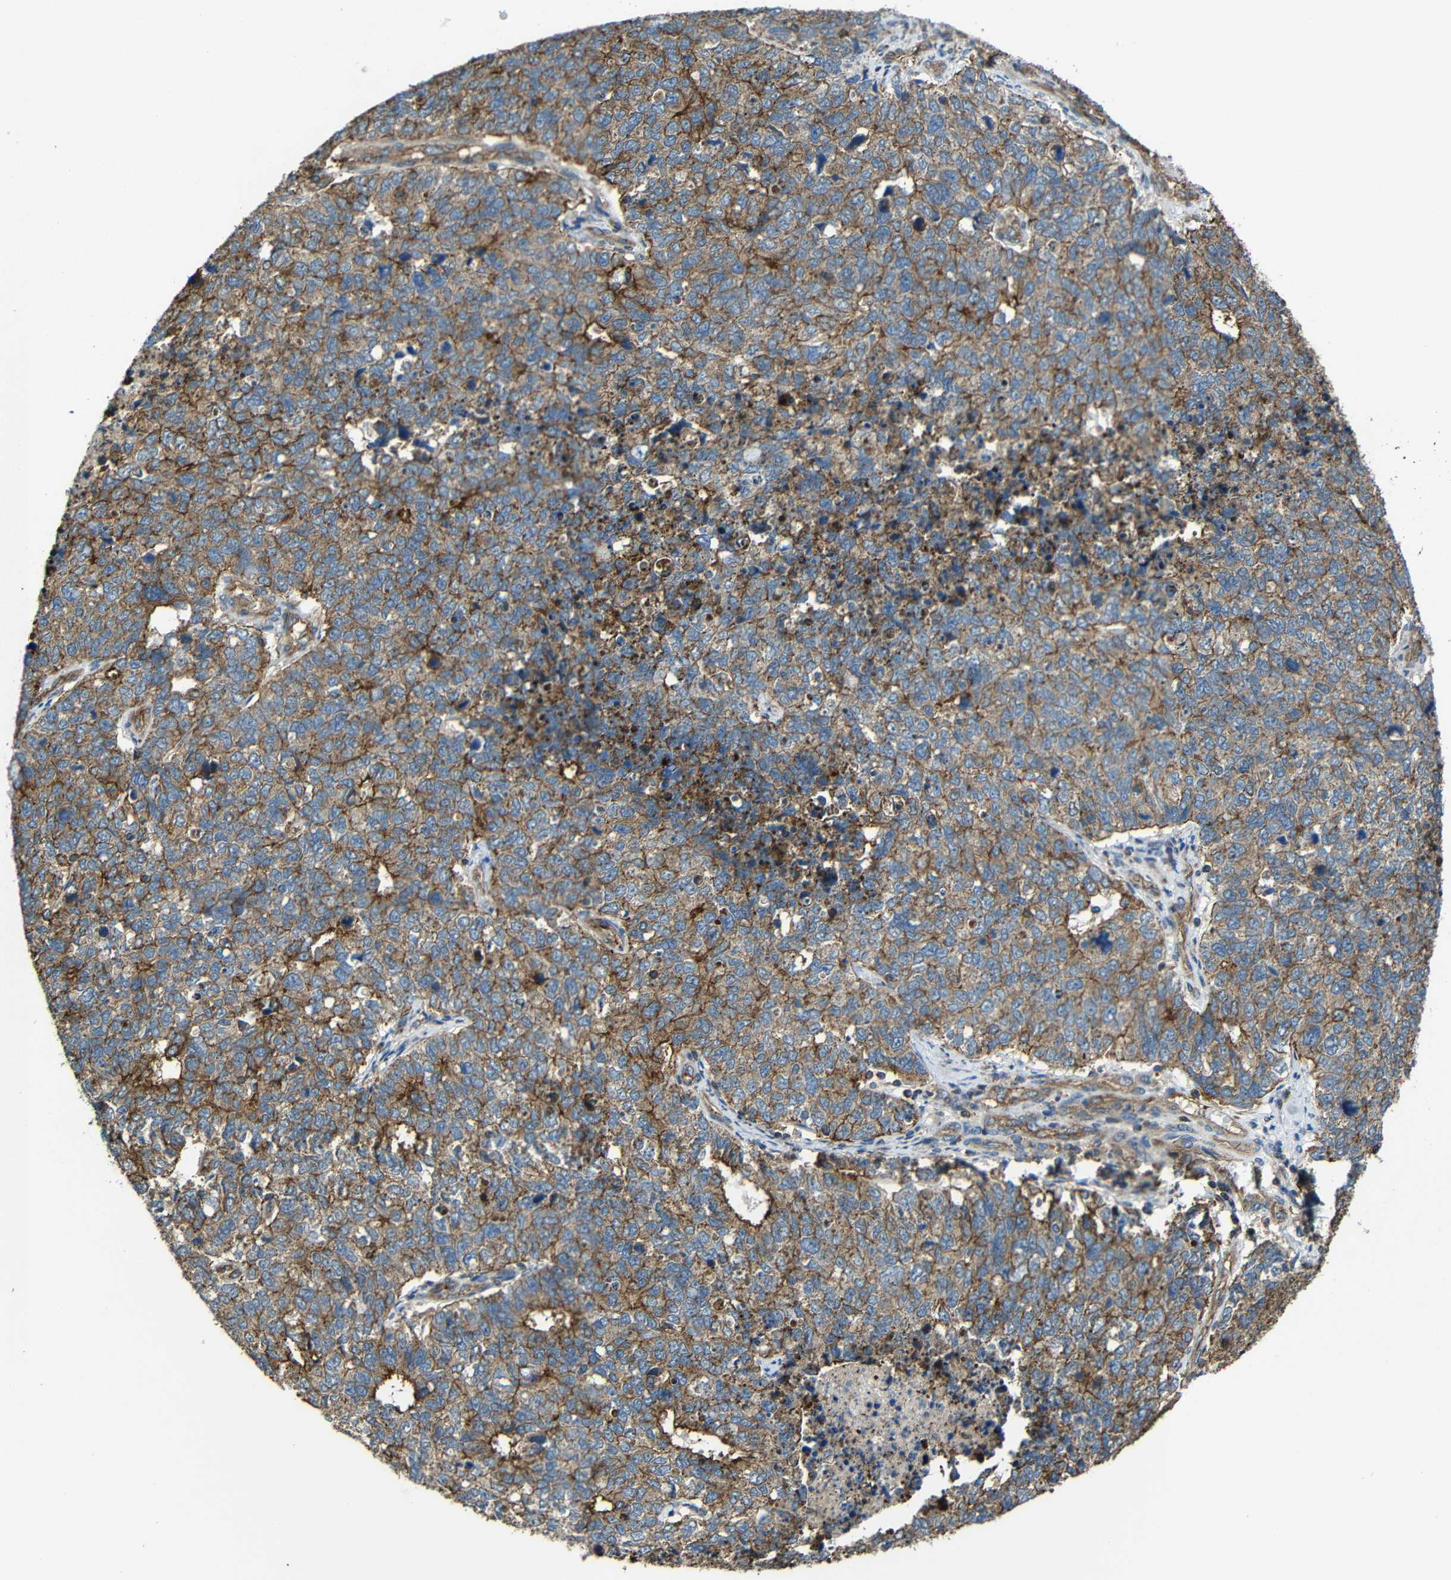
{"staining": {"intensity": "moderate", "quantity": ">75%", "location": "cytoplasmic/membranous"}, "tissue": "cervical cancer", "cell_type": "Tumor cells", "image_type": "cancer", "snomed": [{"axis": "morphology", "description": "Squamous cell carcinoma, NOS"}, {"axis": "topography", "description": "Cervix"}], "caption": "Cervical cancer (squamous cell carcinoma) stained with DAB (3,3'-diaminobenzidine) immunohistochemistry displays medium levels of moderate cytoplasmic/membranous expression in about >75% of tumor cells.", "gene": "PTCH1", "patient": {"sex": "female", "age": 63}}